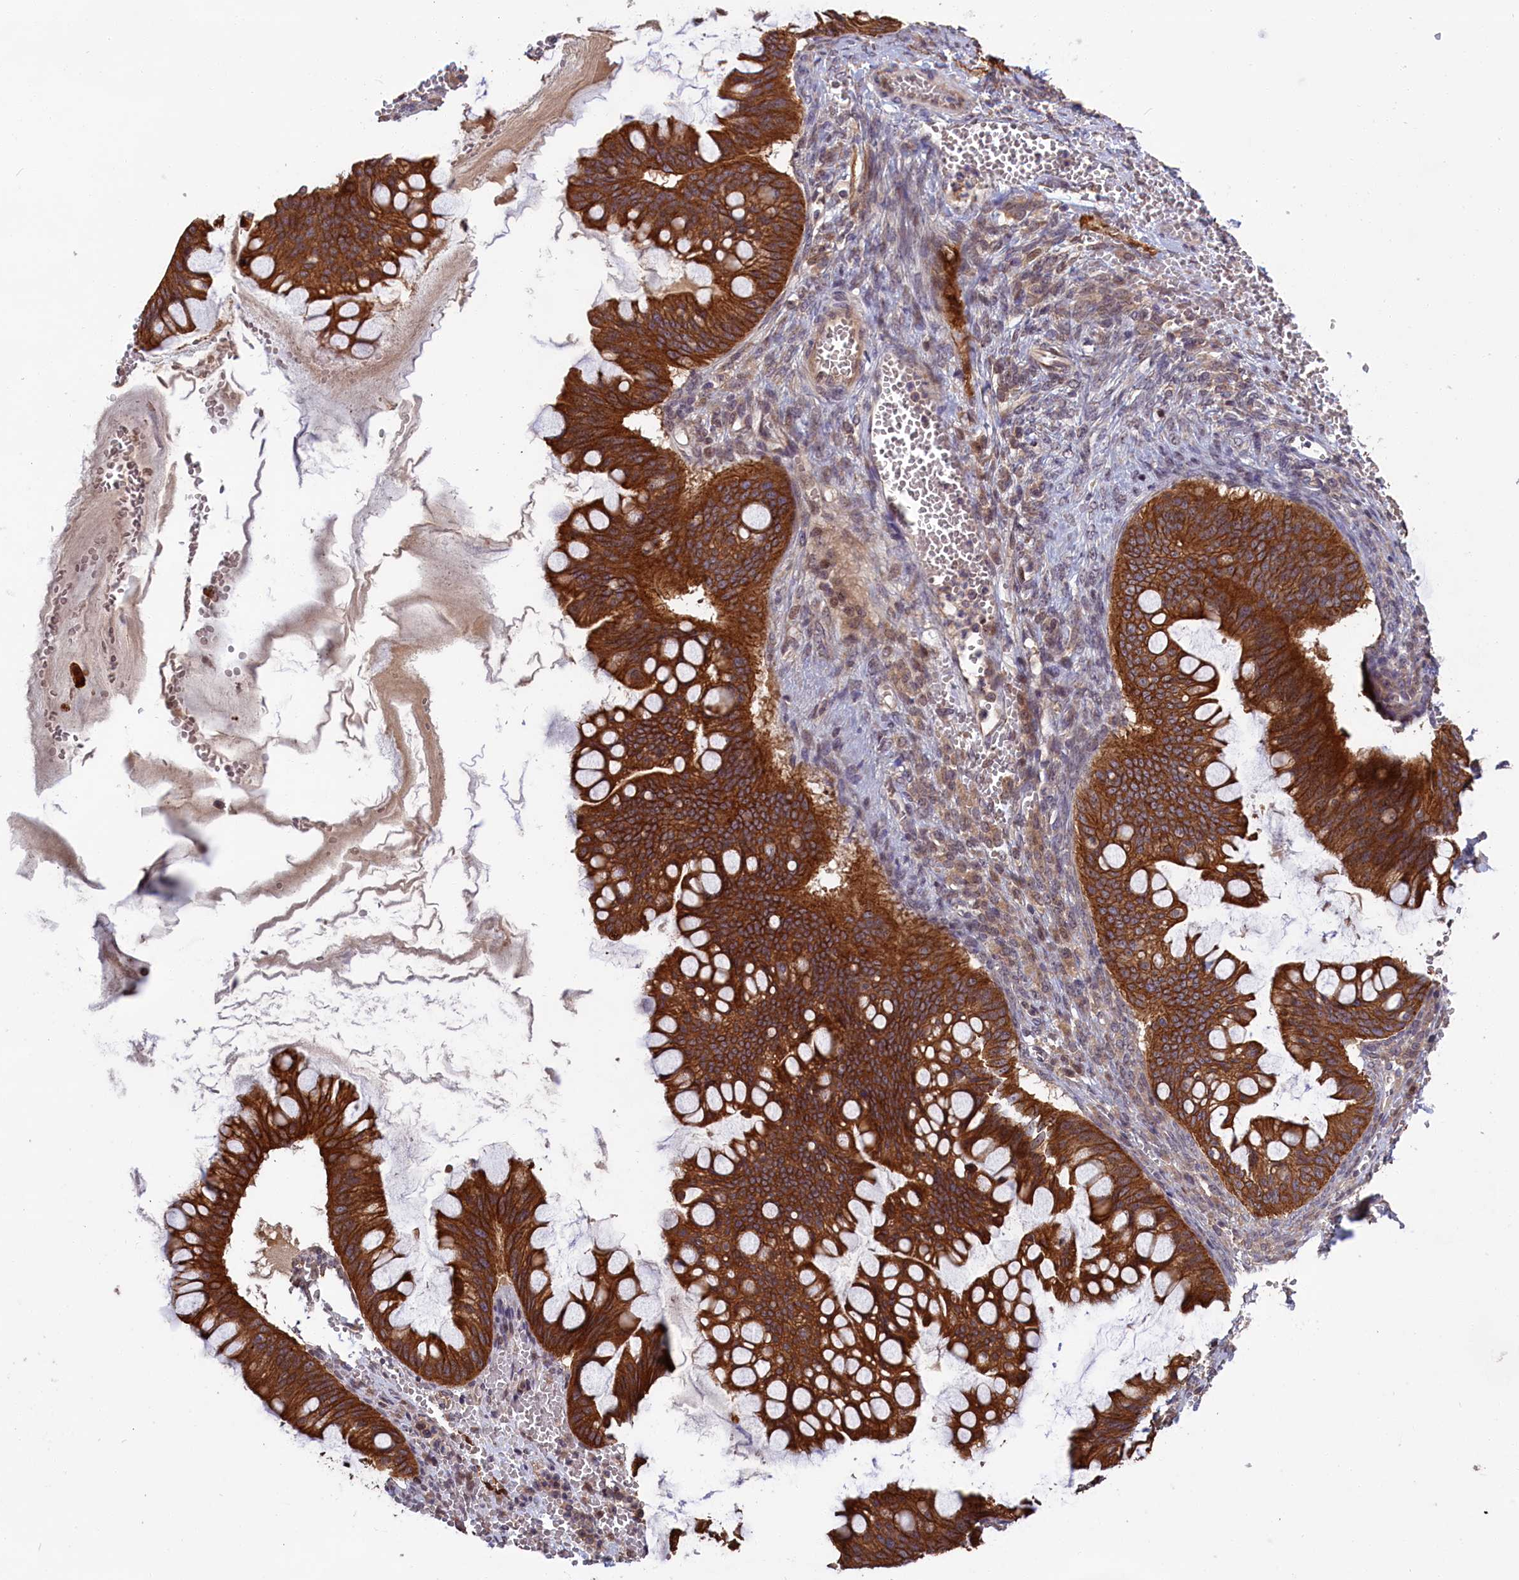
{"staining": {"intensity": "strong", "quantity": ">75%", "location": "cytoplasmic/membranous"}, "tissue": "ovarian cancer", "cell_type": "Tumor cells", "image_type": "cancer", "snomed": [{"axis": "morphology", "description": "Cystadenocarcinoma, mucinous, NOS"}, {"axis": "topography", "description": "Ovary"}], "caption": "Tumor cells demonstrate strong cytoplasmic/membranous staining in approximately >75% of cells in ovarian cancer.", "gene": "DENND1B", "patient": {"sex": "female", "age": 73}}